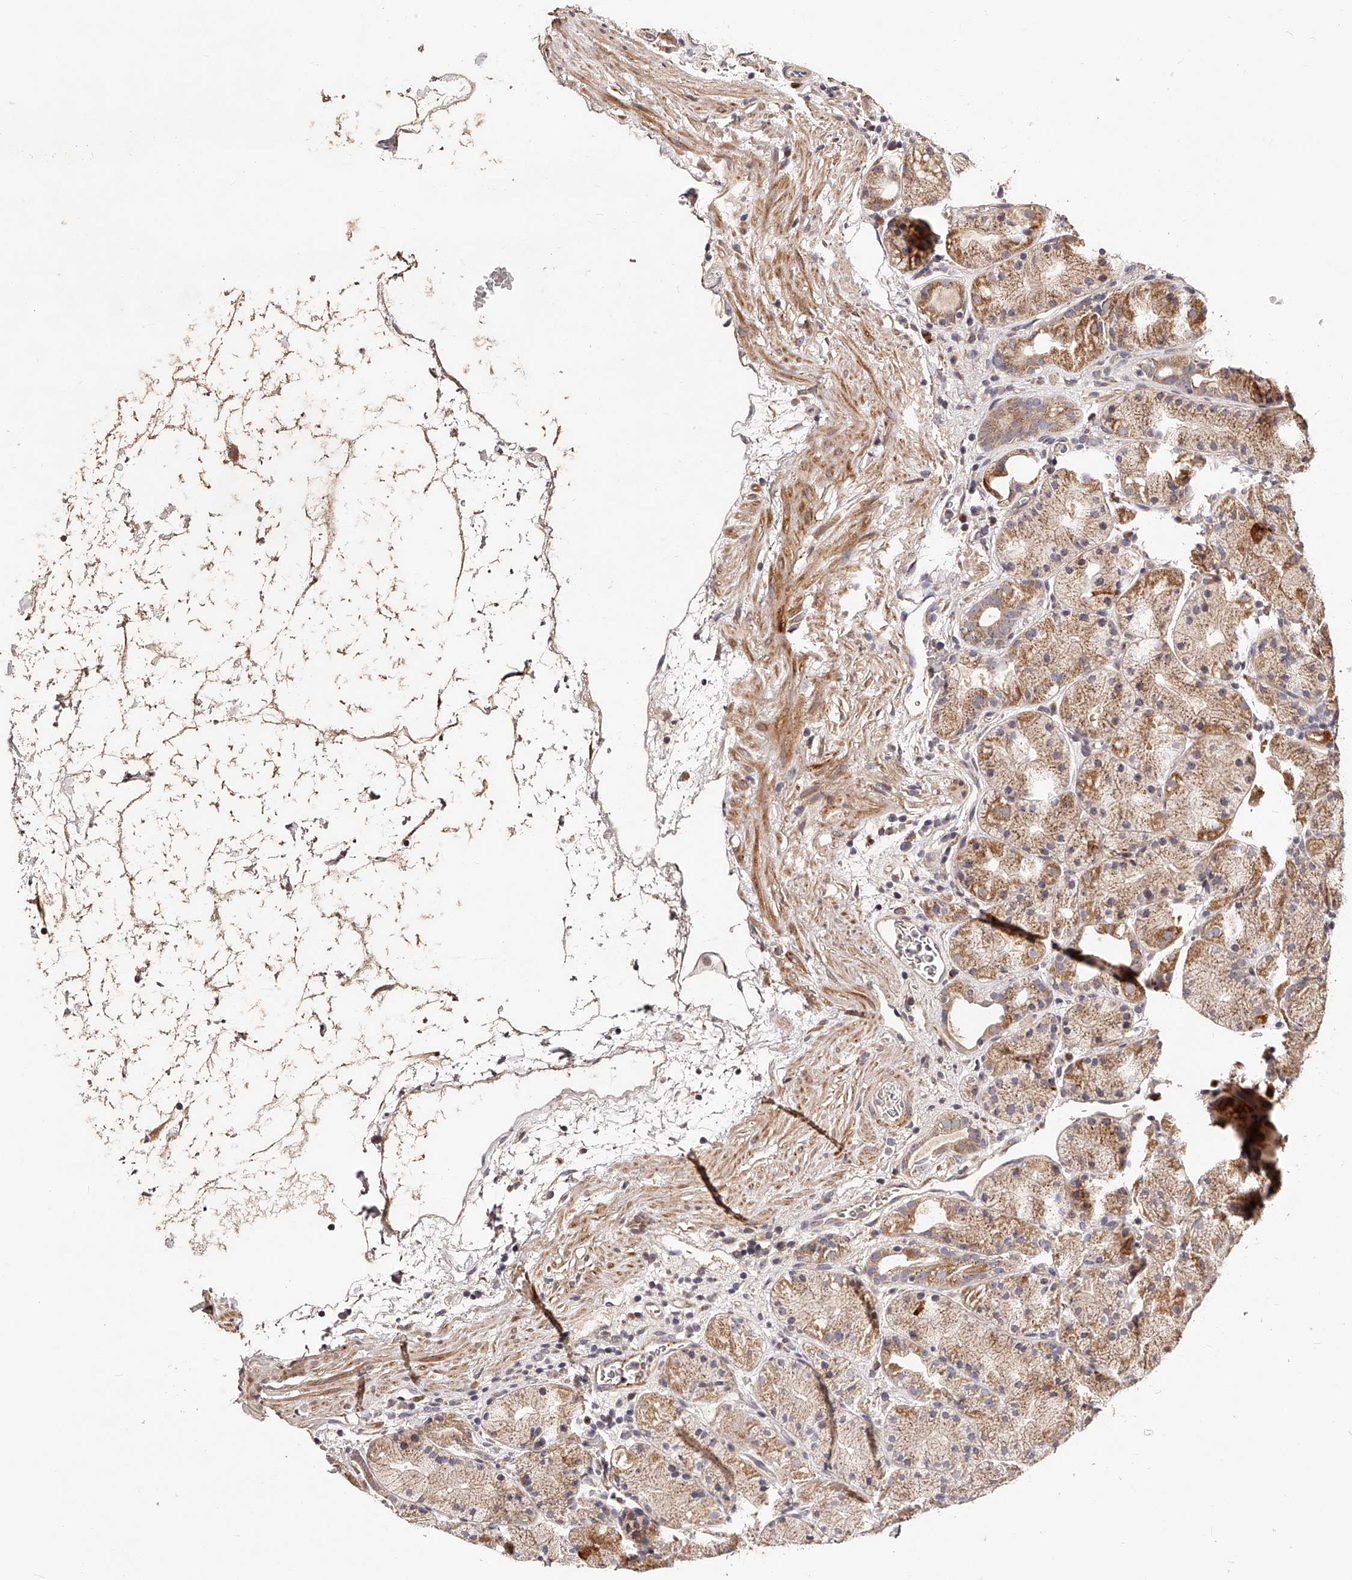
{"staining": {"intensity": "moderate", "quantity": "25%-75%", "location": "cytoplasmic/membranous"}, "tissue": "stomach", "cell_type": "Glandular cells", "image_type": "normal", "snomed": [{"axis": "morphology", "description": "Normal tissue, NOS"}, {"axis": "topography", "description": "Stomach, upper"}], "caption": "Immunohistochemistry histopathology image of normal stomach: human stomach stained using immunohistochemistry shows medium levels of moderate protein expression localized specifically in the cytoplasmic/membranous of glandular cells, appearing as a cytoplasmic/membranous brown color.", "gene": "ZNF502", "patient": {"sex": "male", "age": 48}}